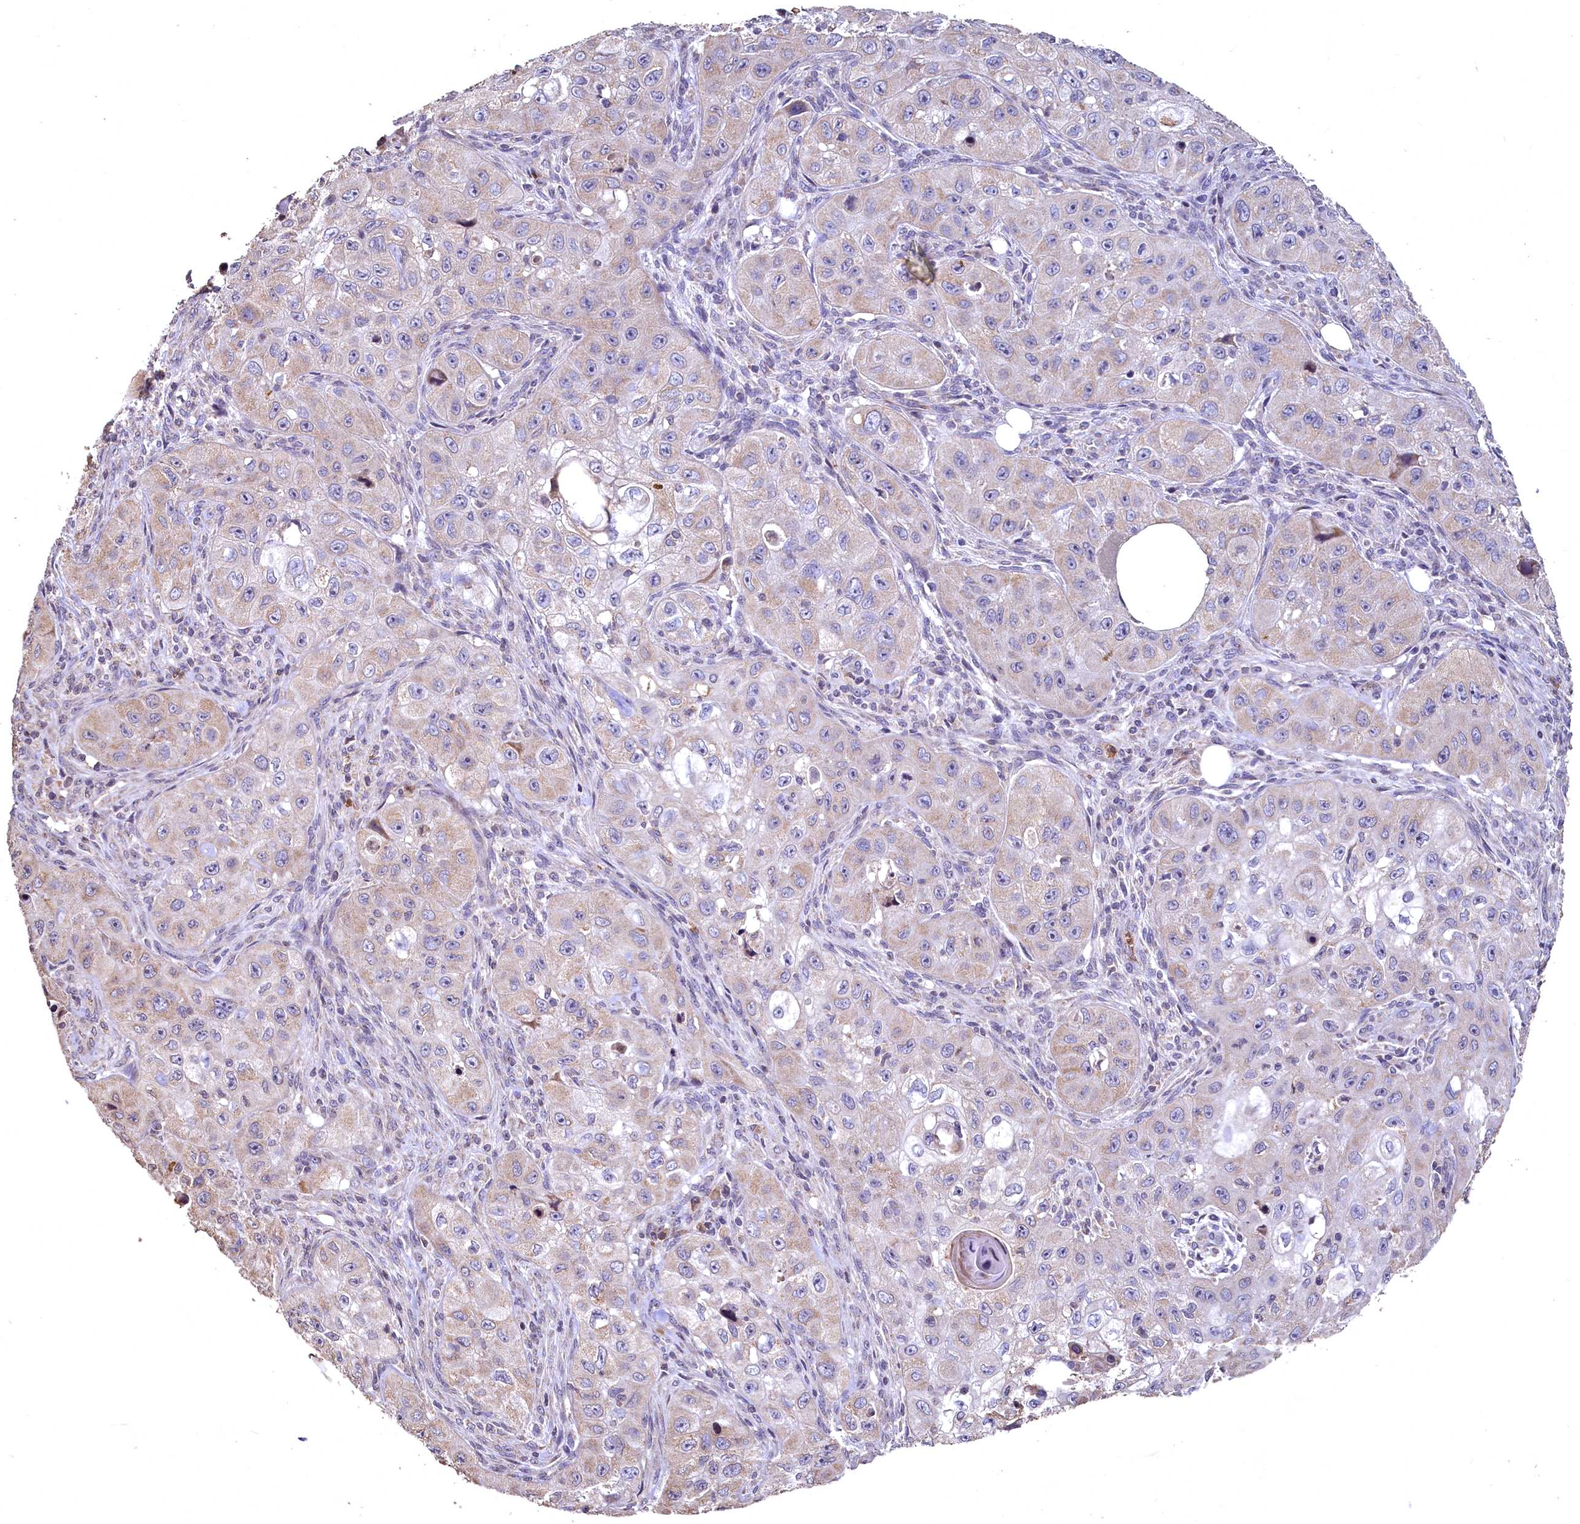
{"staining": {"intensity": "weak", "quantity": "<25%", "location": "cytoplasmic/membranous"}, "tissue": "skin cancer", "cell_type": "Tumor cells", "image_type": "cancer", "snomed": [{"axis": "morphology", "description": "Squamous cell carcinoma, NOS"}, {"axis": "topography", "description": "Skin"}, {"axis": "topography", "description": "Subcutis"}], "caption": "This is an IHC histopathology image of human skin cancer (squamous cell carcinoma). There is no staining in tumor cells.", "gene": "SPTA1", "patient": {"sex": "male", "age": 73}}